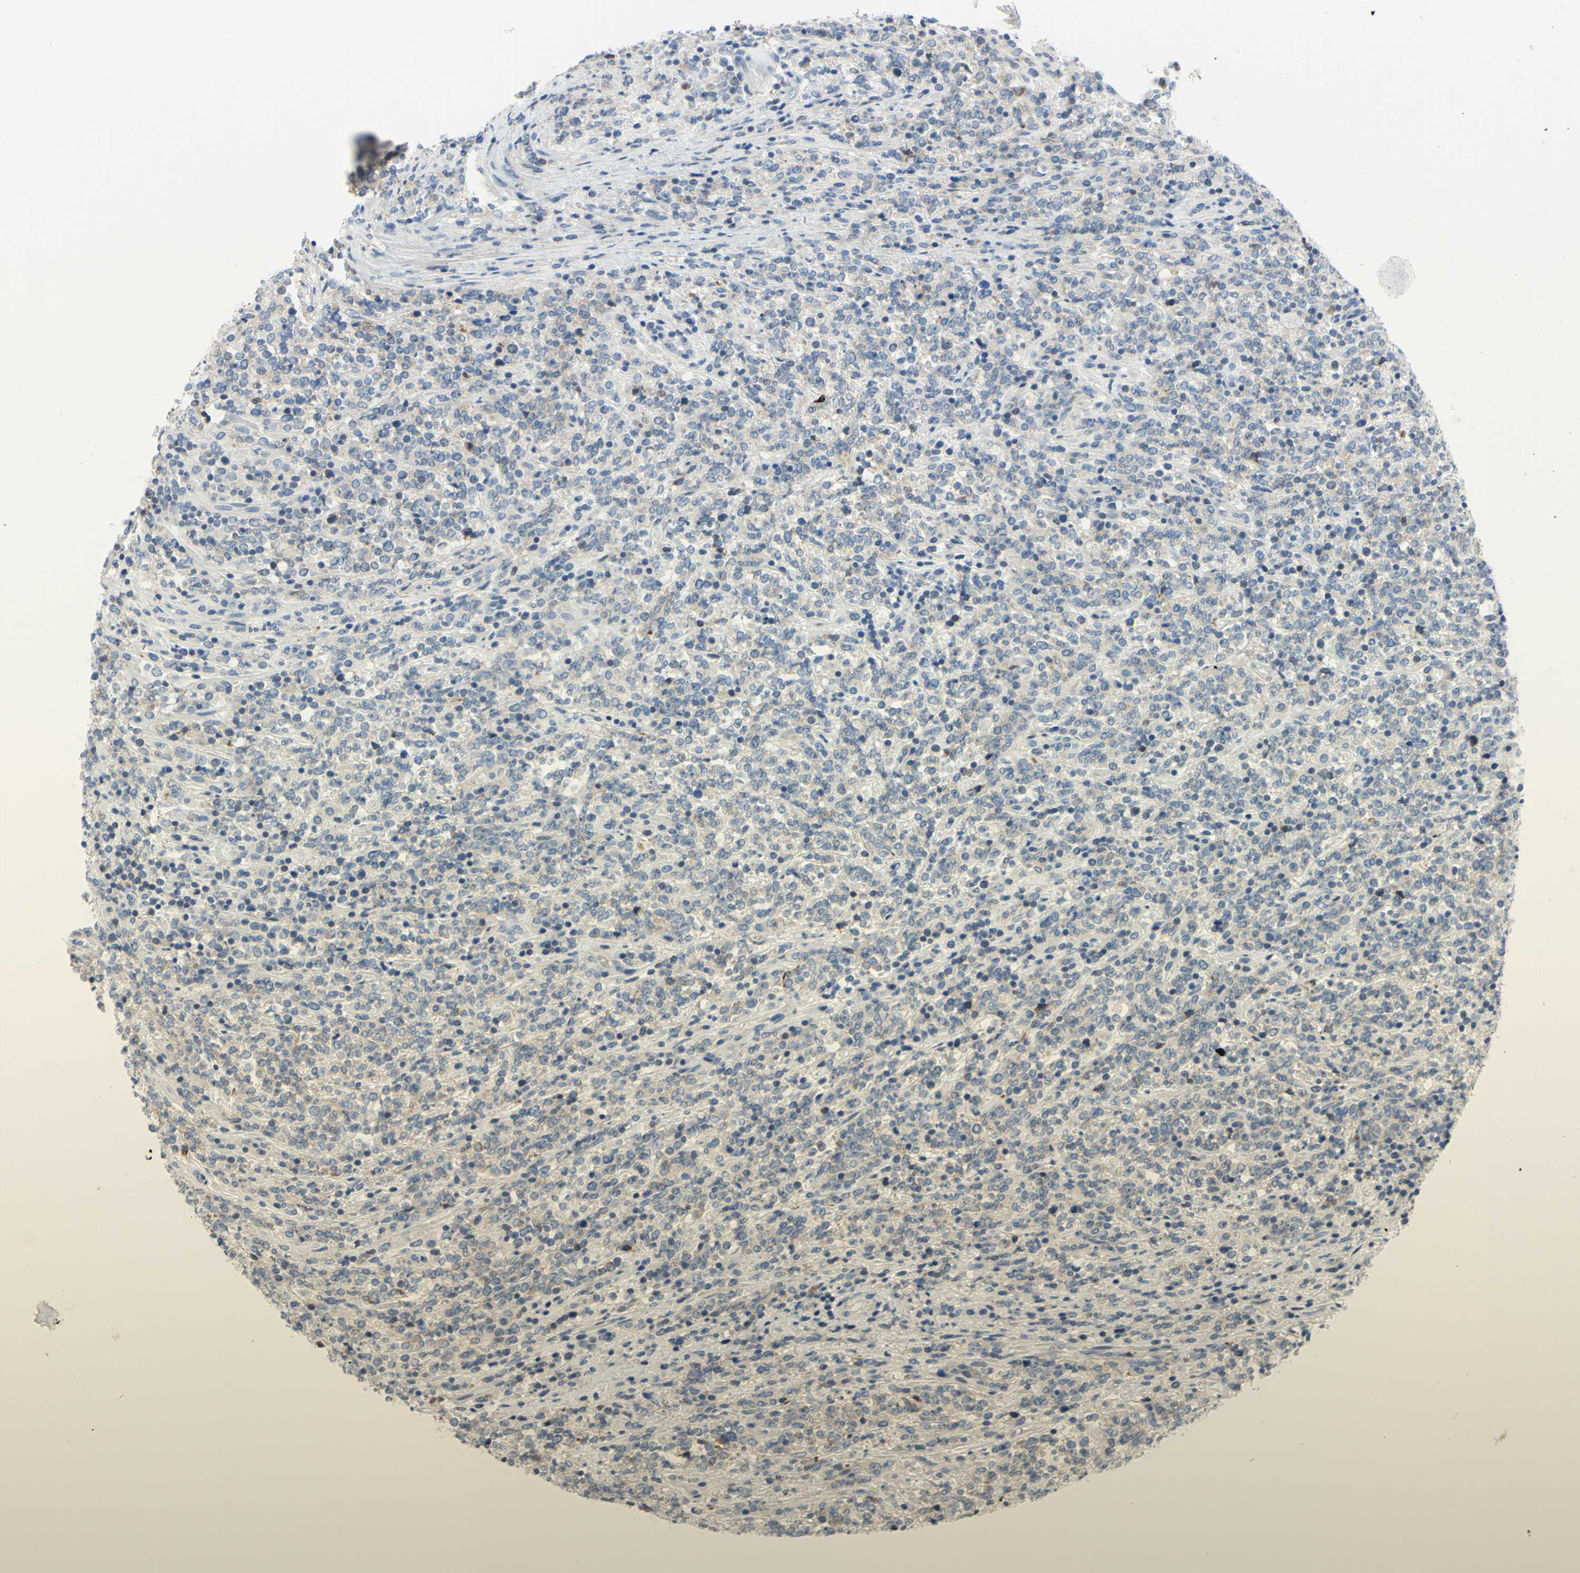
{"staining": {"intensity": "weak", "quantity": ">75%", "location": "cytoplasmic/membranous"}, "tissue": "lymphoma", "cell_type": "Tumor cells", "image_type": "cancer", "snomed": [{"axis": "morphology", "description": "Malignant lymphoma, non-Hodgkin's type, High grade"}, {"axis": "topography", "description": "Soft tissue"}], "caption": "IHC staining of malignant lymphoma, non-Hodgkin's type (high-grade), which displays low levels of weak cytoplasmic/membranous expression in about >75% of tumor cells indicating weak cytoplasmic/membranous protein staining. The staining was performed using DAB (3,3'-diaminobenzidine) (brown) for protein detection and nuclei were counterstained in hematoxylin (blue).", "gene": "MUC1", "patient": {"sex": "male", "age": 18}}